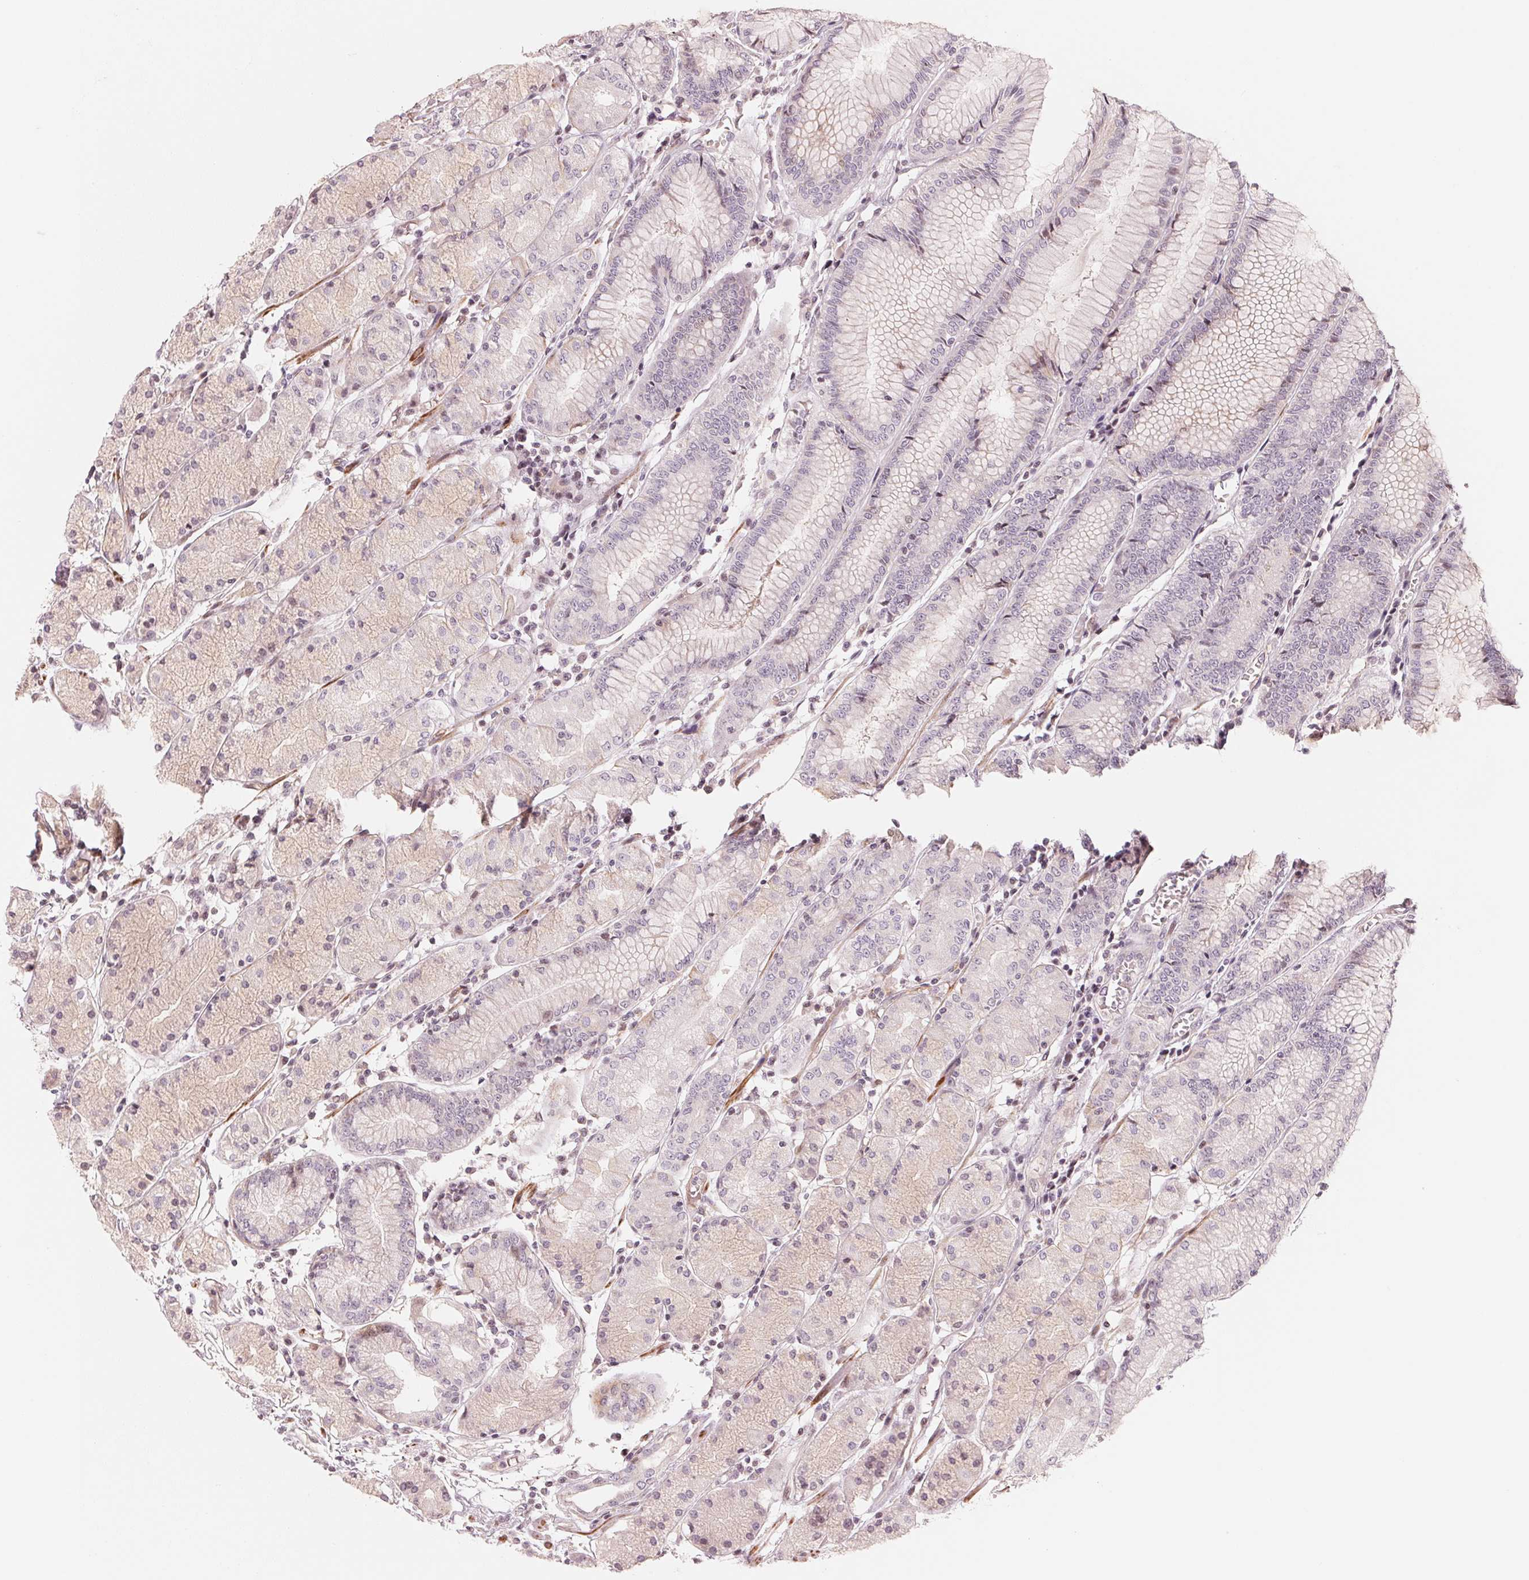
{"staining": {"intensity": "weak", "quantity": "<25%", "location": "cytoplasmic/membranous"}, "tissue": "stomach", "cell_type": "Glandular cells", "image_type": "normal", "snomed": [{"axis": "morphology", "description": "Normal tissue, NOS"}, {"axis": "topography", "description": "Stomach, upper"}], "caption": "Stomach stained for a protein using IHC displays no positivity glandular cells.", "gene": "SLC17A4", "patient": {"sex": "male", "age": 69}}